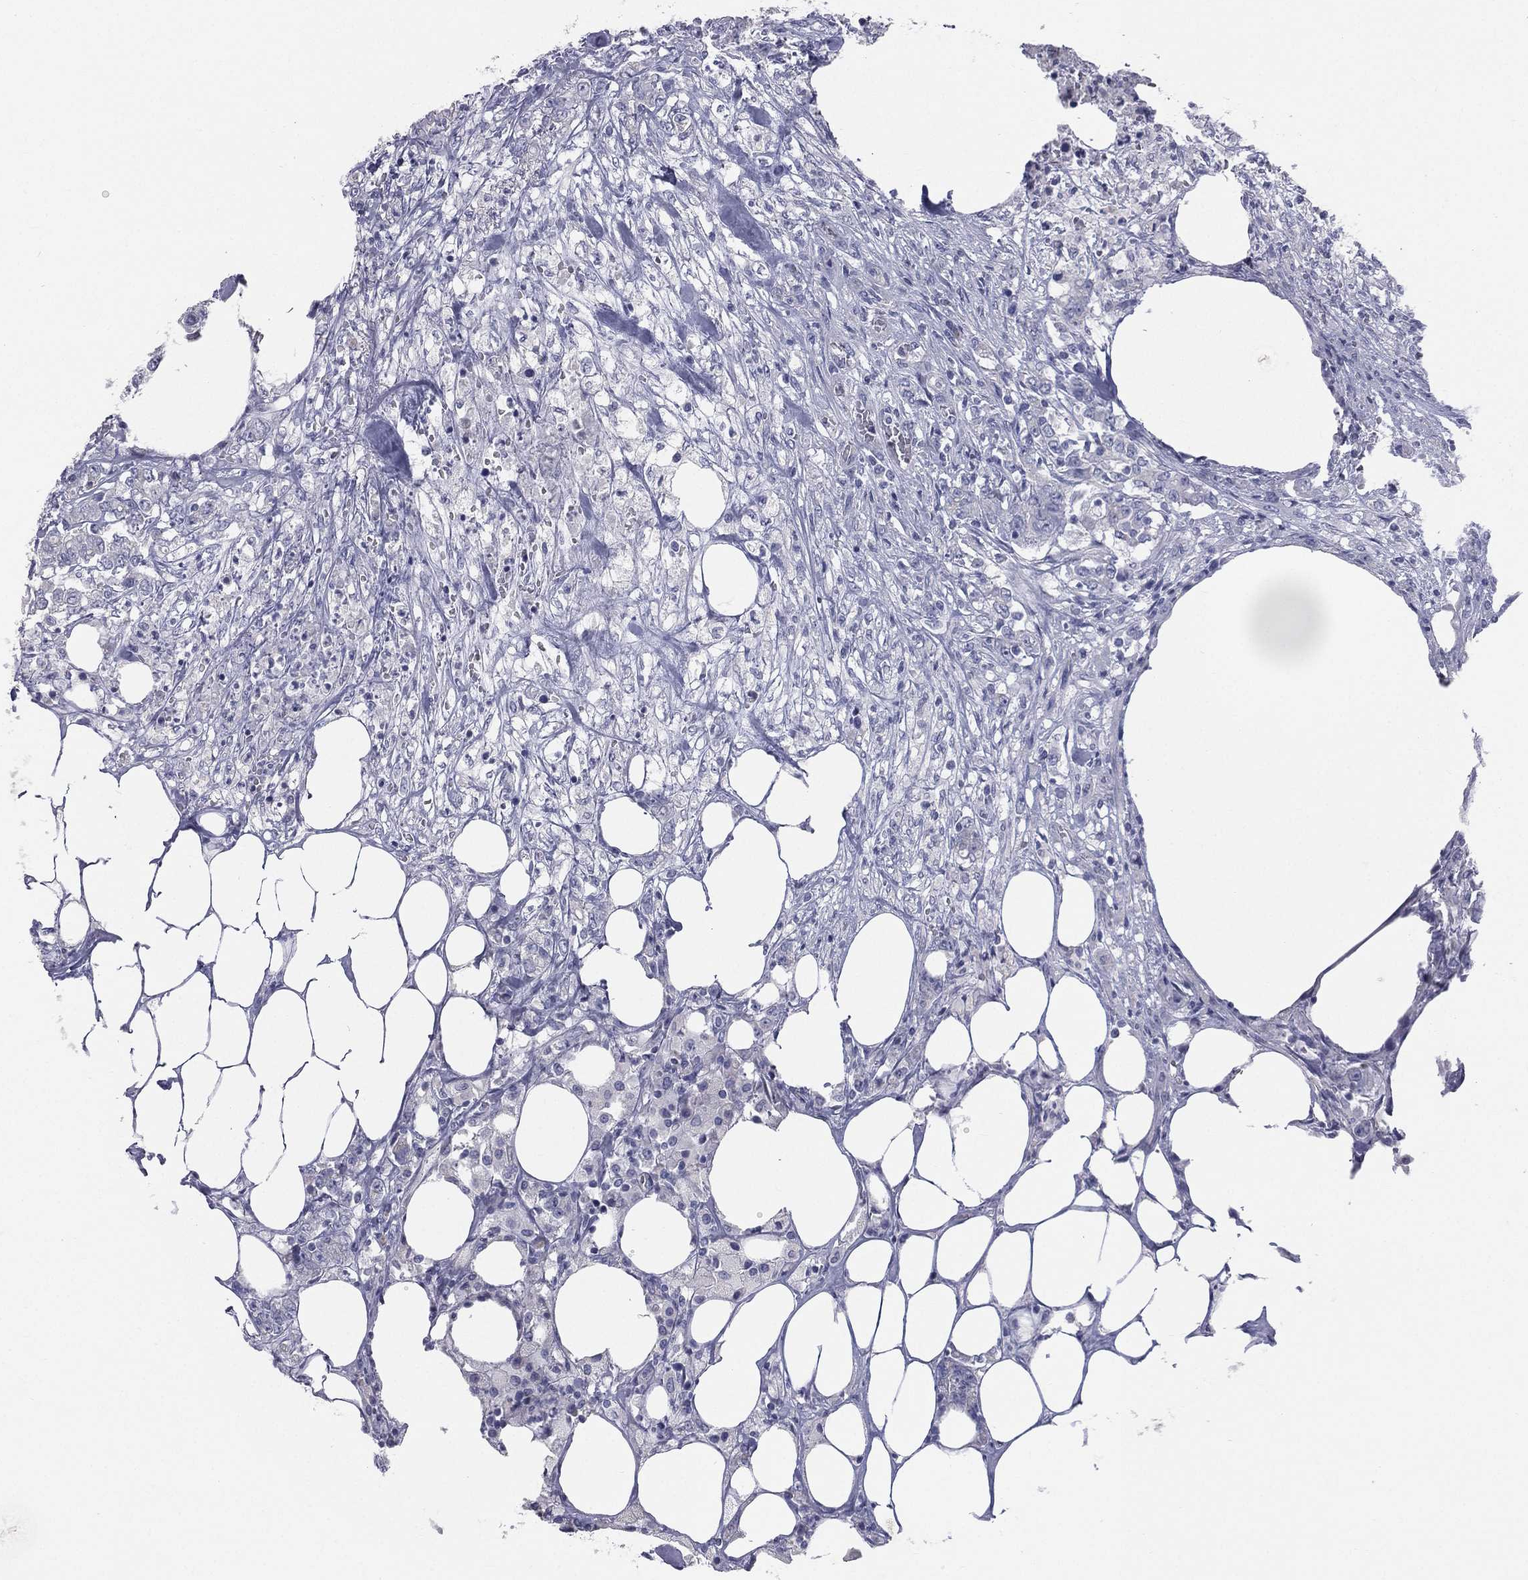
{"staining": {"intensity": "negative", "quantity": "none", "location": "none"}, "tissue": "colorectal cancer", "cell_type": "Tumor cells", "image_type": "cancer", "snomed": [{"axis": "morphology", "description": "Adenocarcinoma, NOS"}, {"axis": "topography", "description": "Colon"}], "caption": "Immunohistochemistry histopathology image of human colorectal cancer stained for a protein (brown), which demonstrates no positivity in tumor cells.", "gene": "STK31", "patient": {"sex": "female", "age": 48}}